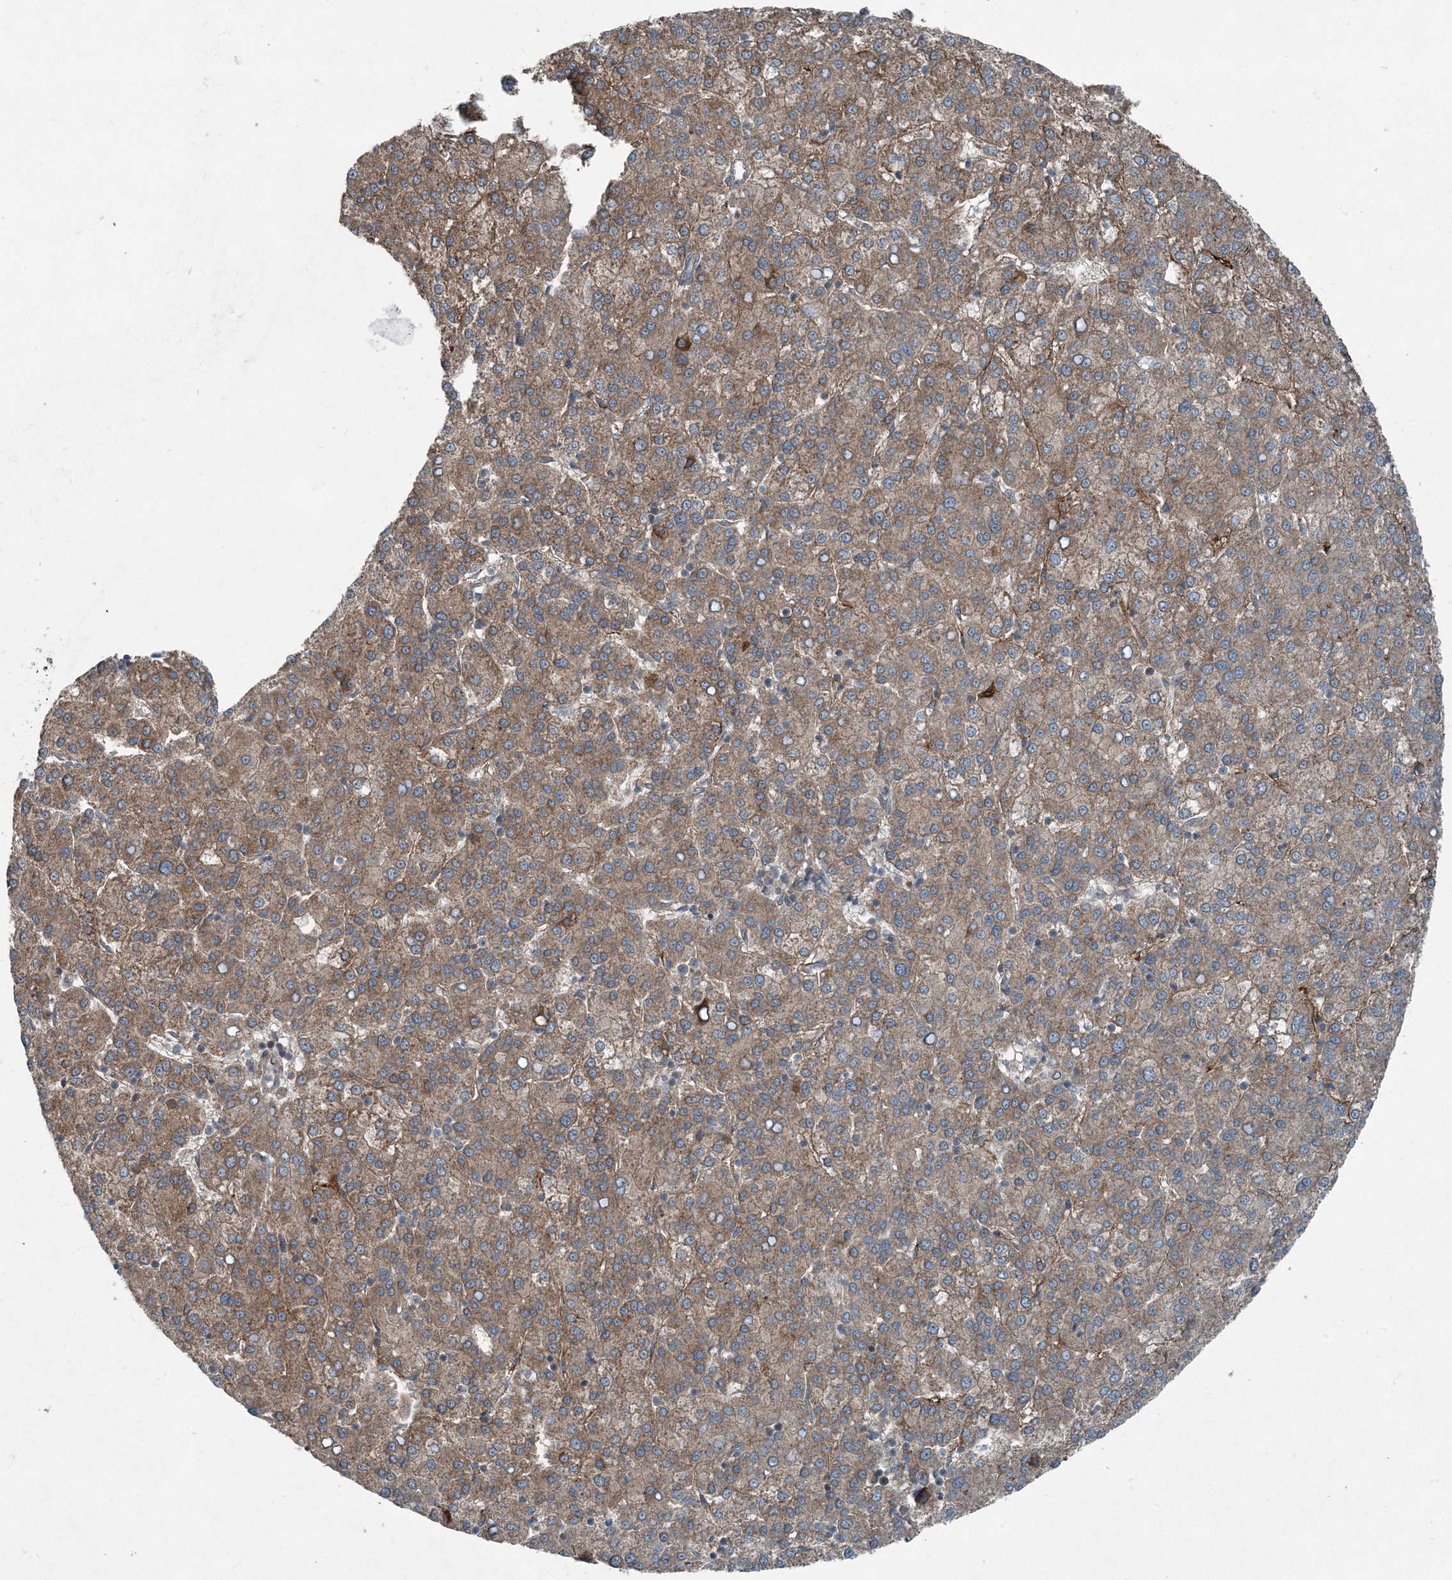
{"staining": {"intensity": "moderate", "quantity": ">75%", "location": "cytoplasmic/membranous"}, "tissue": "liver cancer", "cell_type": "Tumor cells", "image_type": "cancer", "snomed": [{"axis": "morphology", "description": "Carcinoma, Hepatocellular, NOS"}, {"axis": "topography", "description": "Liver"}], "caption": "A medium amount of moderate cytoplasmic/membranous positivity is present in about >75% of tumor cells in liver cancer (hepatocellular carcinoma) tissue.", "gene": "APOM", "patient": {"sex": "female", "age": 58}}